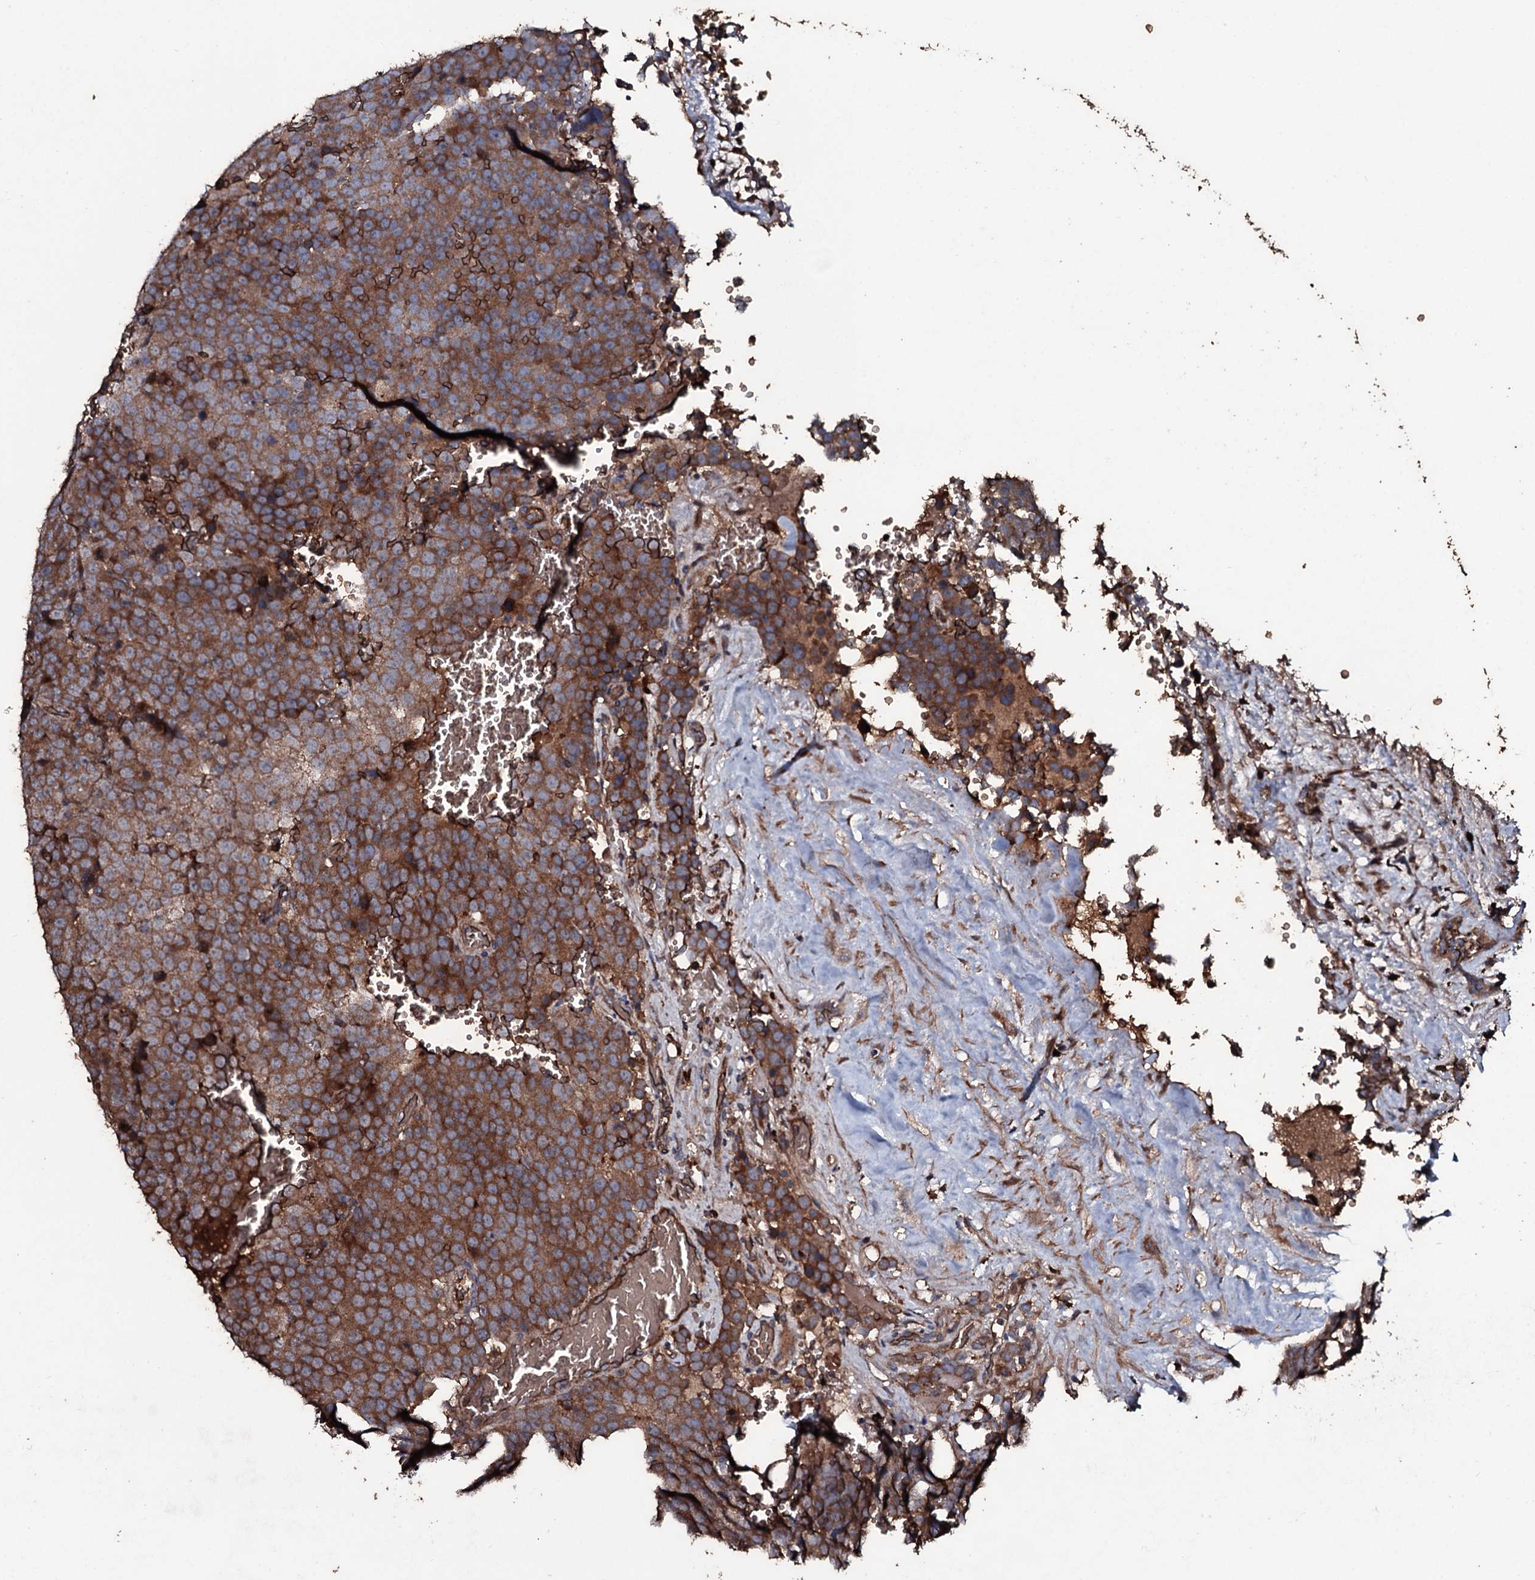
{"staining": {"intensity": "strong", "quantity": ">75%", "location": "cytoplasmic/membranous"}, "tissue": "testis cancer", "cell_type": "Tumor cells", "image_type": "cancer", "snomed": [{"axis": "morphology", "description": "Seminoma, NOS"}, {"axis": "topography", "description": "Testis"}], "caption": "Protein expression analysis of testis seminoma shows strong cytoplasmic/membranous positivity in about >75% of tumor cells.", "gene": "ZSWIM8", "patient": {"sex": "male", "age": 71}}